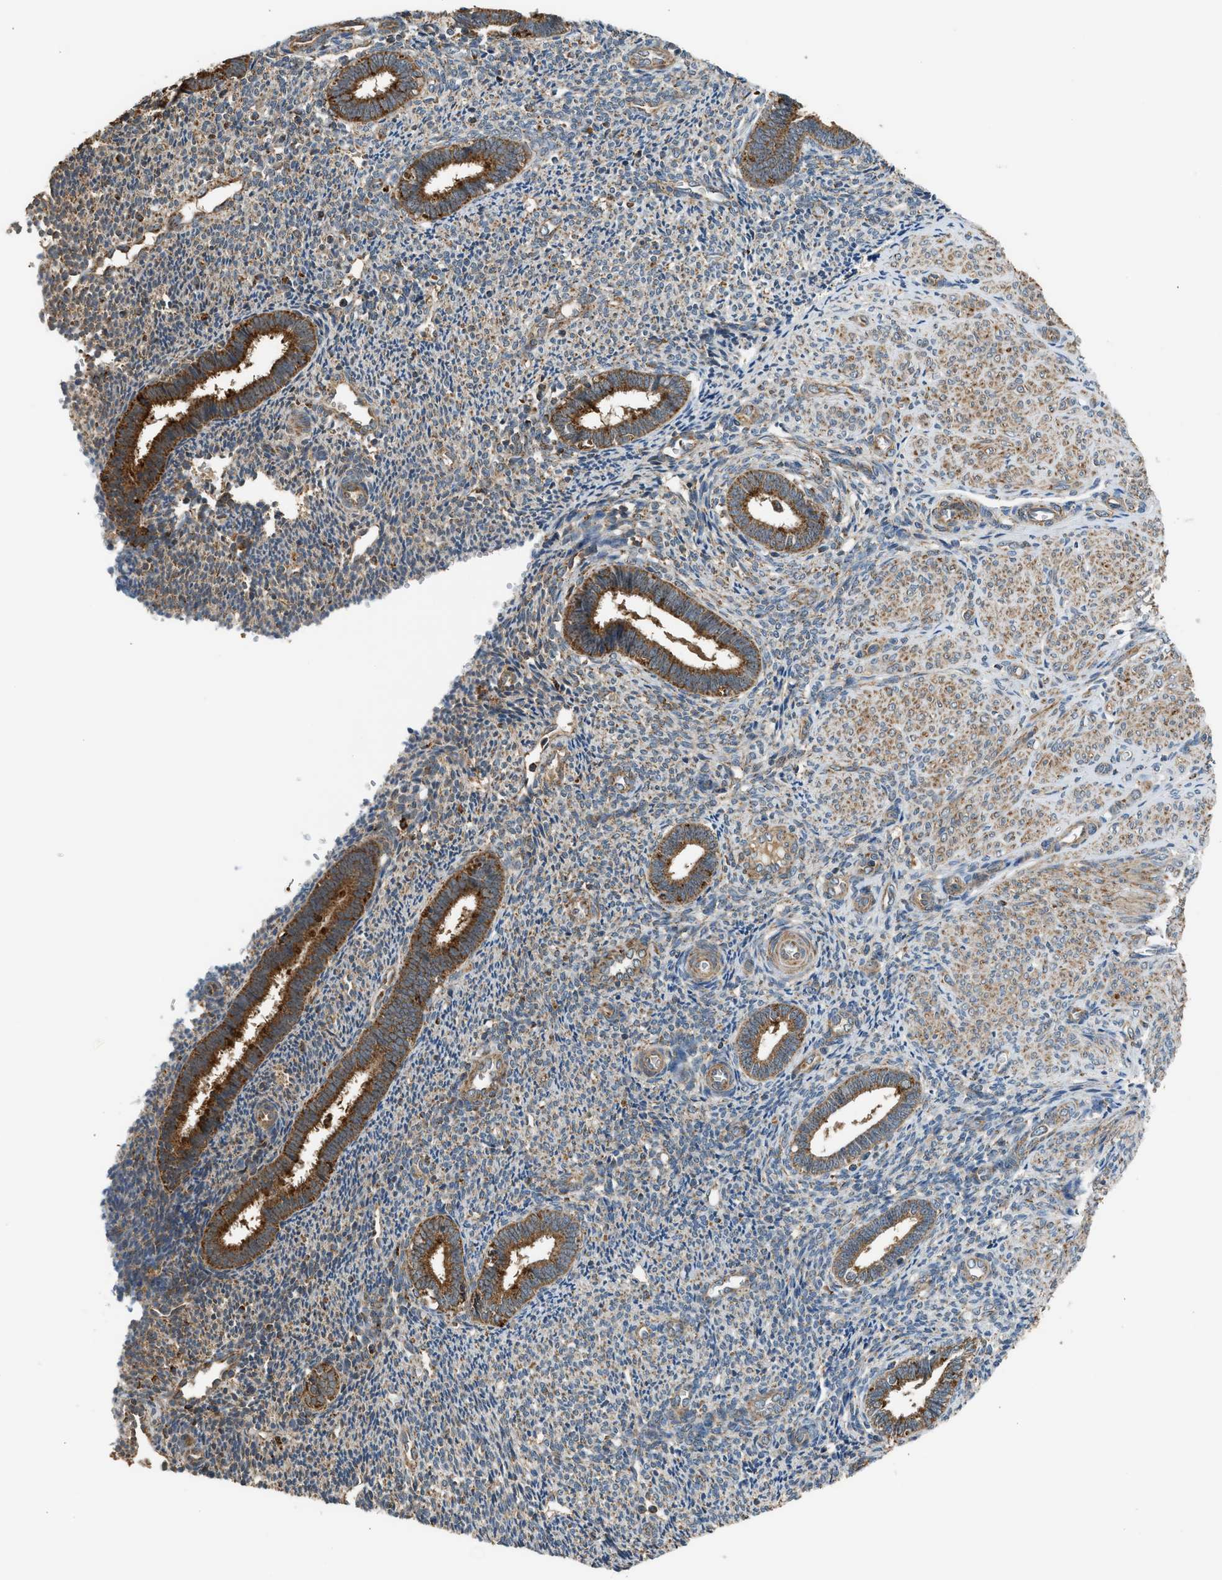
{"staining": {"intensity": "weak", "quantity": ">75%", "location": "cytoplasmic/membranous"}, "tissue": "endometrium", "cell_type": "Cells in endometrial stroma", "image_type": "normal", "snomed": [{"axis": "morphology", "description": "Normal tissue, NOS"}, {"axis": "topography", "description": "Endometrium"}], "caption": "Benign endometrium shows weak cytoplasmic/membranous staining in approximately >75% of cells in endometrial stroma.", "gene": "STARD3", "patient": {"sex": "female", "age": 27}}